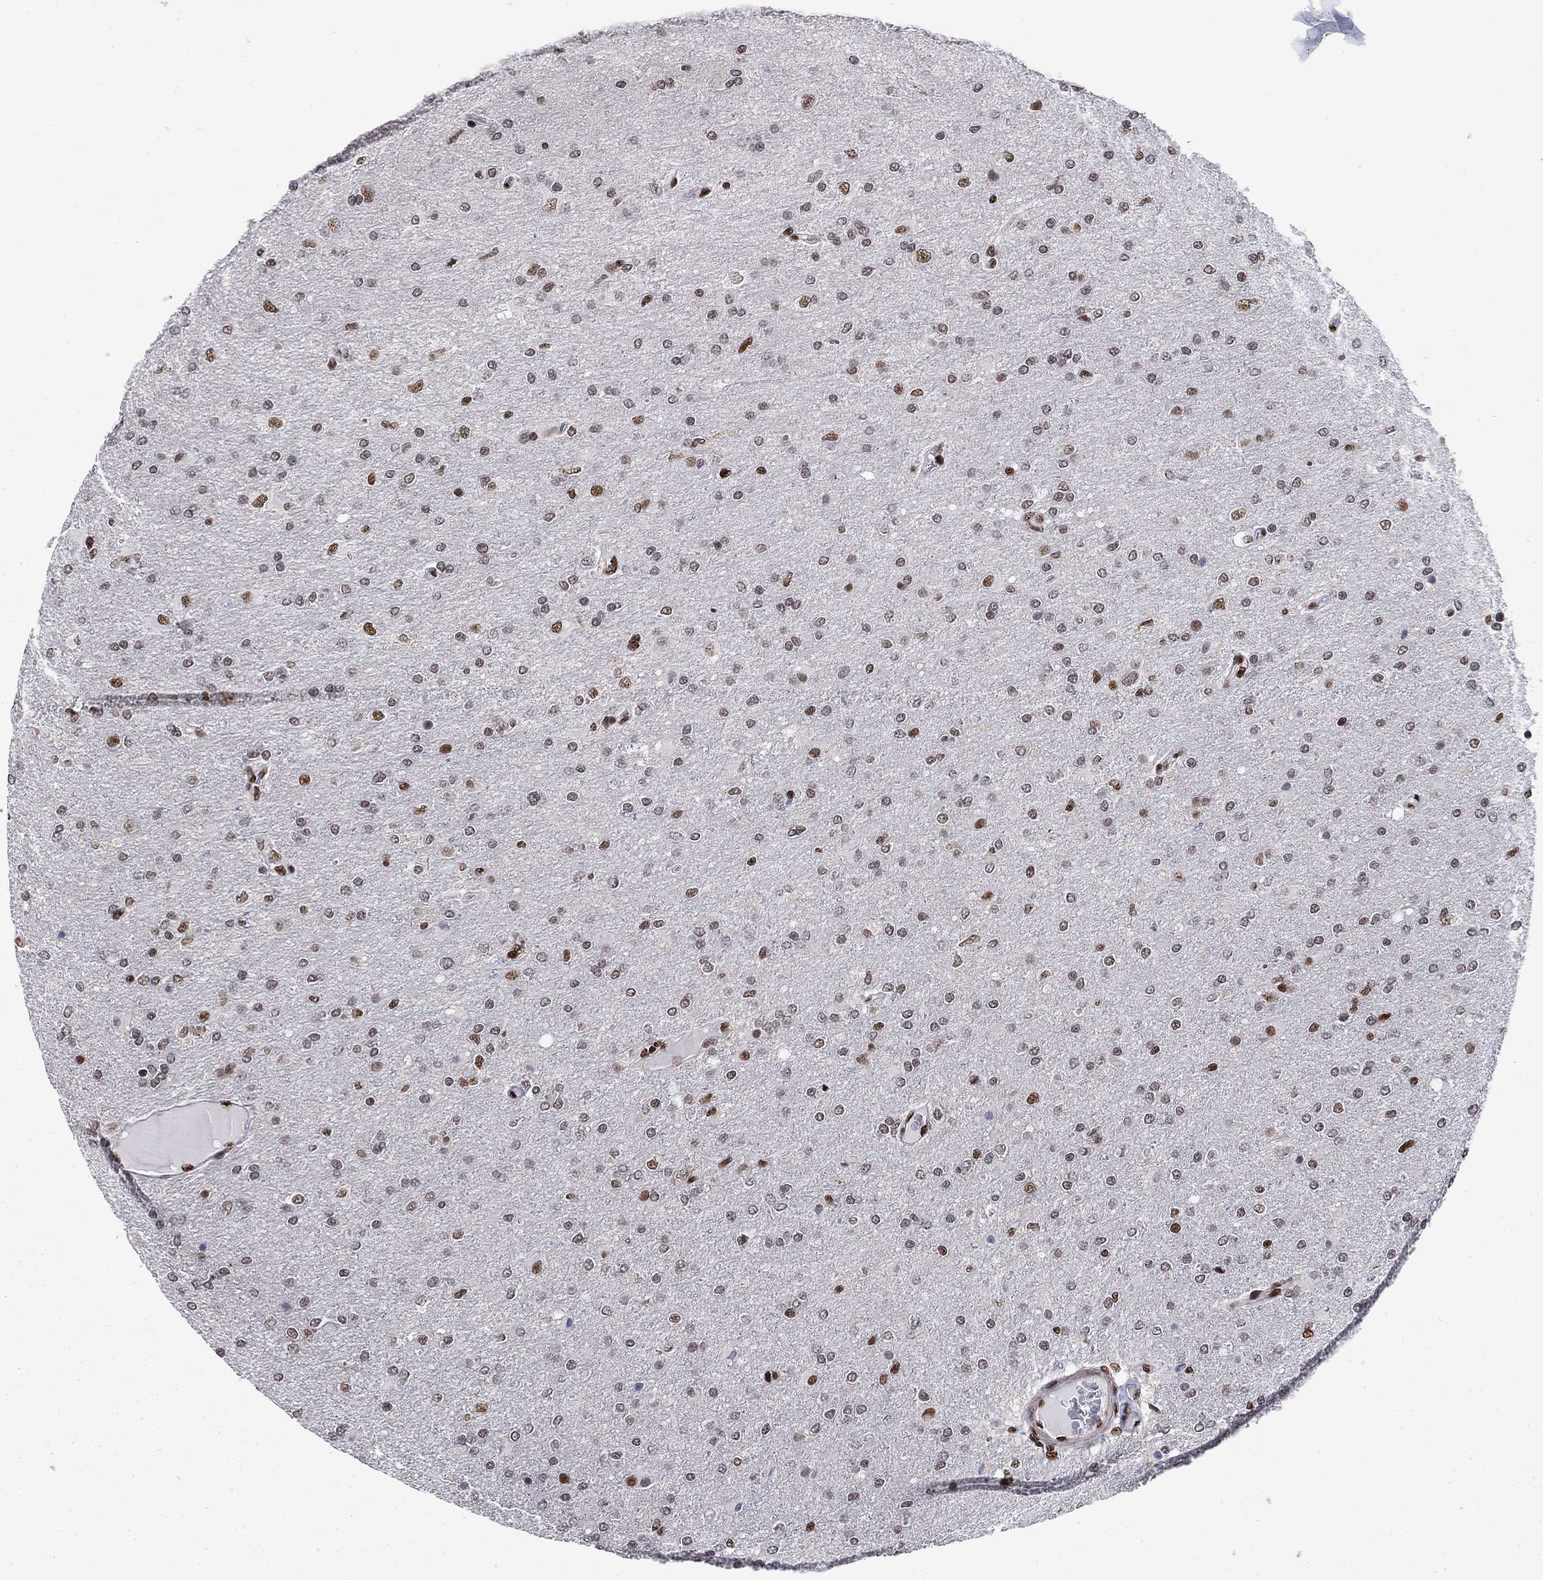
{"staining": {"intensity": "strong", "quantity": "<25%", "location": "nuclear"}, "tissue": "glioma", "cell_type": "Tumor cells", "image_type": "cancer", "snomed": [{"axis": "morphology", "description": "Glioma, malignant, High grade"}, {"axis": "topography", "description": "Cerebral cortex"}], "caption": "DAB immunohistochemical staining of human malignant glioma (high-grade) exhibits strong nuclear protein positivity in approximately <25% of tumor cells. (DAB (3,3'-diaminobenzidine) IHC with brightfield microscopy, high magnification).", "gene": "RPRD1B", "patient": {"sex": "male", "age": 70}}